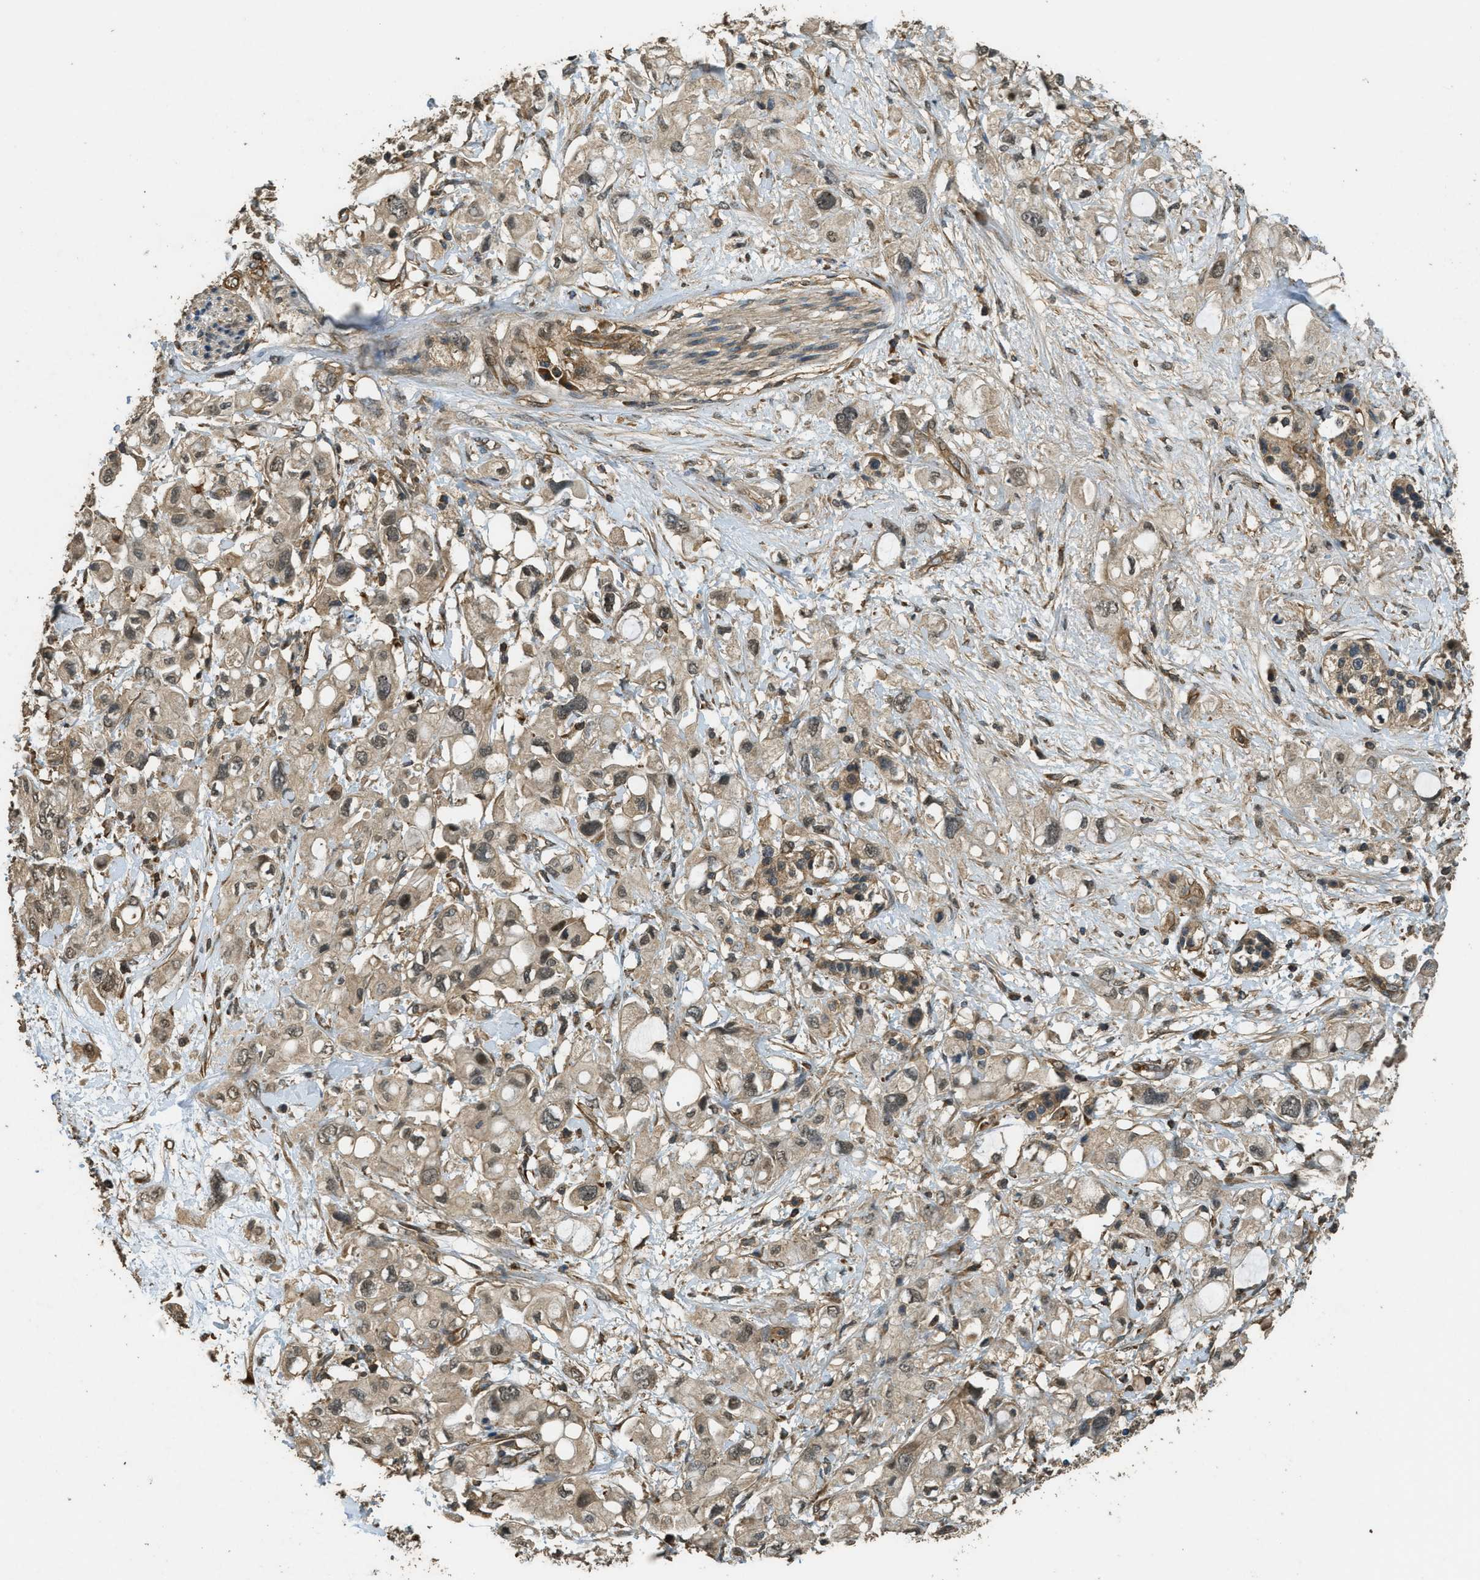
{"staining": {"intensity": "moderate", "quantity": ">75%", "location": "cytoplasmic/membranous"}, "tissue": "pancreatic cancer", "cell_type": "Tumor cells", "image_type": "cancer", "snomed": [{"axis": "morphology", "description": "Adenocarcinoma, NOS"}, {"axis": "topography", "description": "Pancreas"}], "caption": "A medium amount of moderate cytoplasmic/membranous staining is present in about >75% of tumor cells in pancreatic cancer tissue.", "gene": "PPP6R3", "patient": {"sex": "female", "age": 56}}